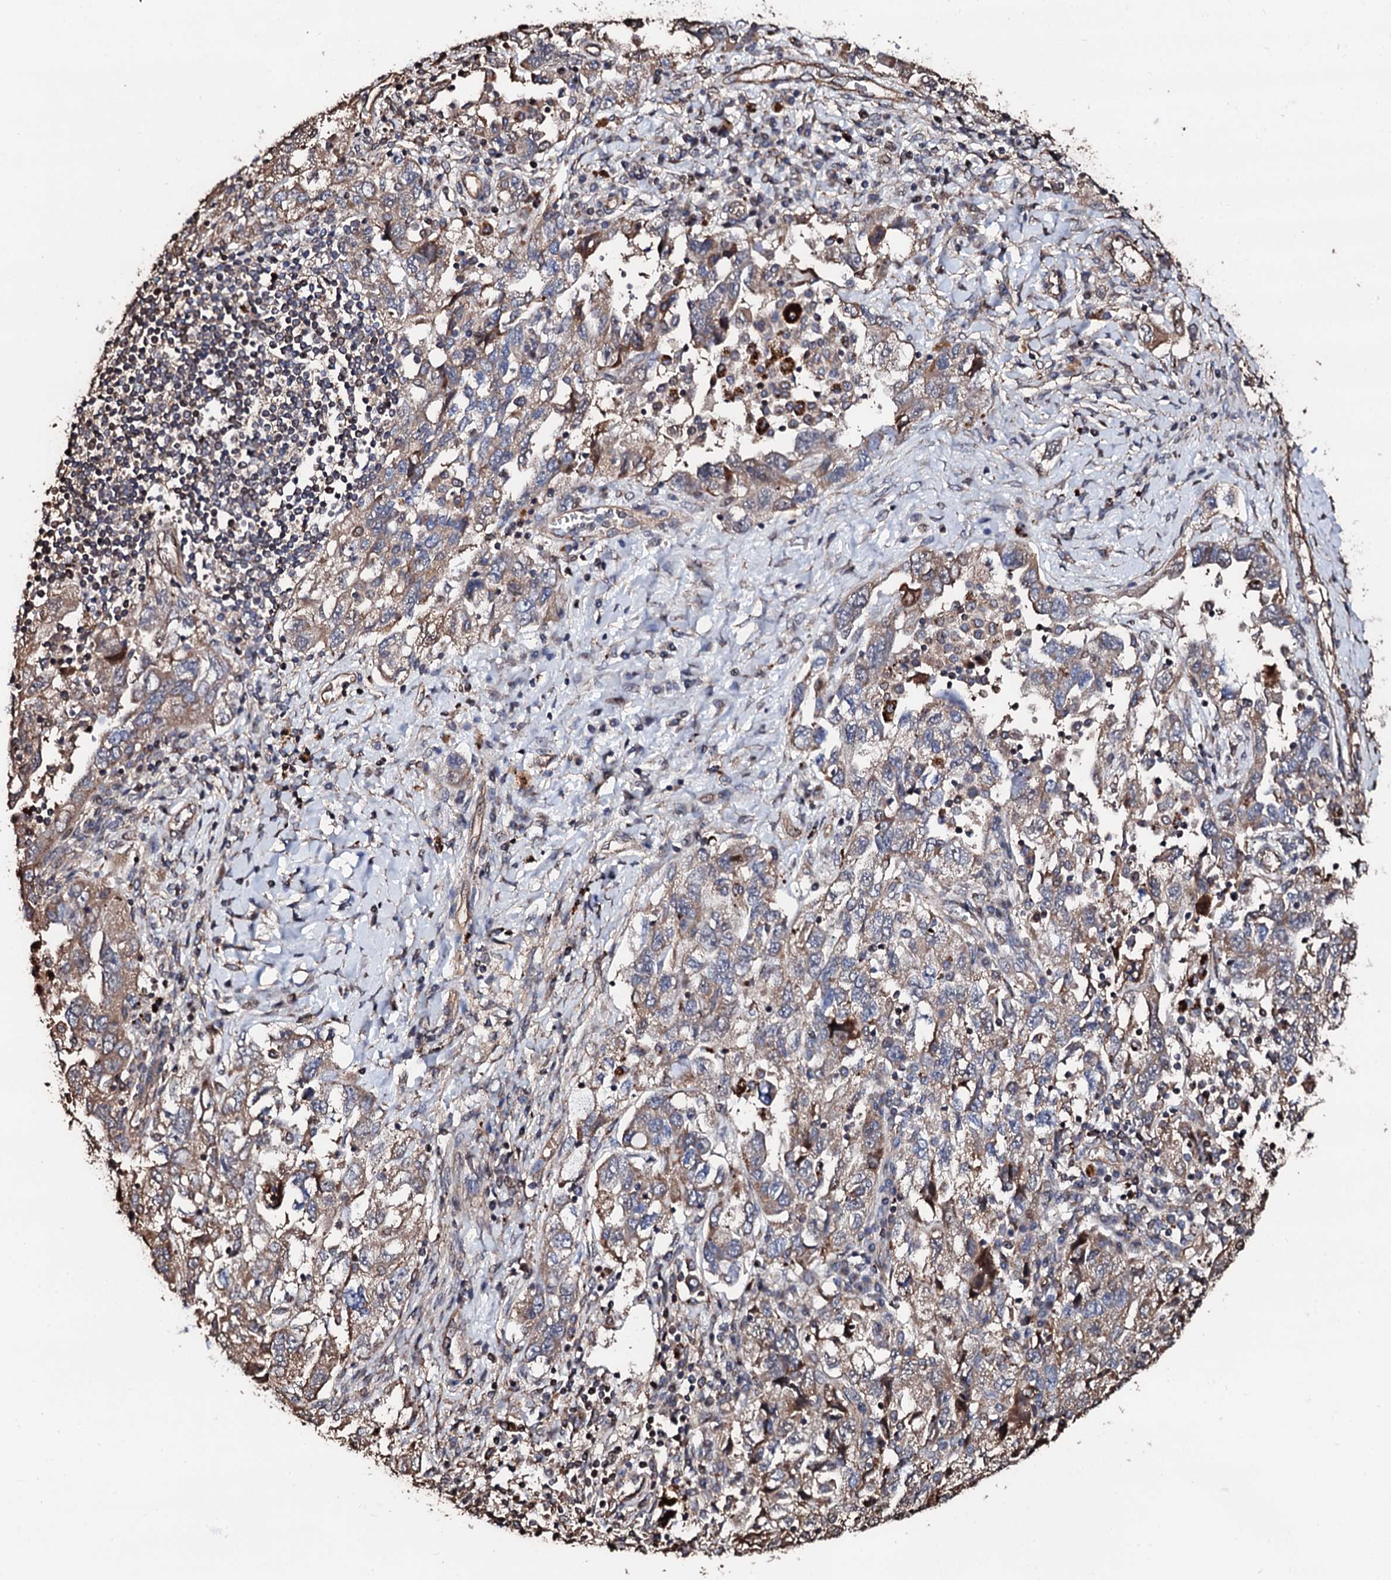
{"staining": {"intensity": "weak", "quantity": ">75%", "location": "cytoplasmic/membranous"}, "tissue": "ovarian cancer", "cell_type": "Tumor cells", "image_type": "cancer", "snomed": [{"axis": "morphology", "description": "Carcinoma, NOS"}, {"axis": "morphology", "description": "Cystadenocarcinoma, serous, NOS"}, {"axis": "topography", "description": "Ovary"}], "caption": "Immunohistochemical staining of human ovarian cancer (serous cystadenocarcinoma) reveals low levels of weak cytoplasmic/membranous positivity in about >75% of tumor cells. (brown staining indicates protein expression, while blue staining denotes nuclei).", "gene": "CKAP5", "patient": {"sex": "female", "age": 69}}